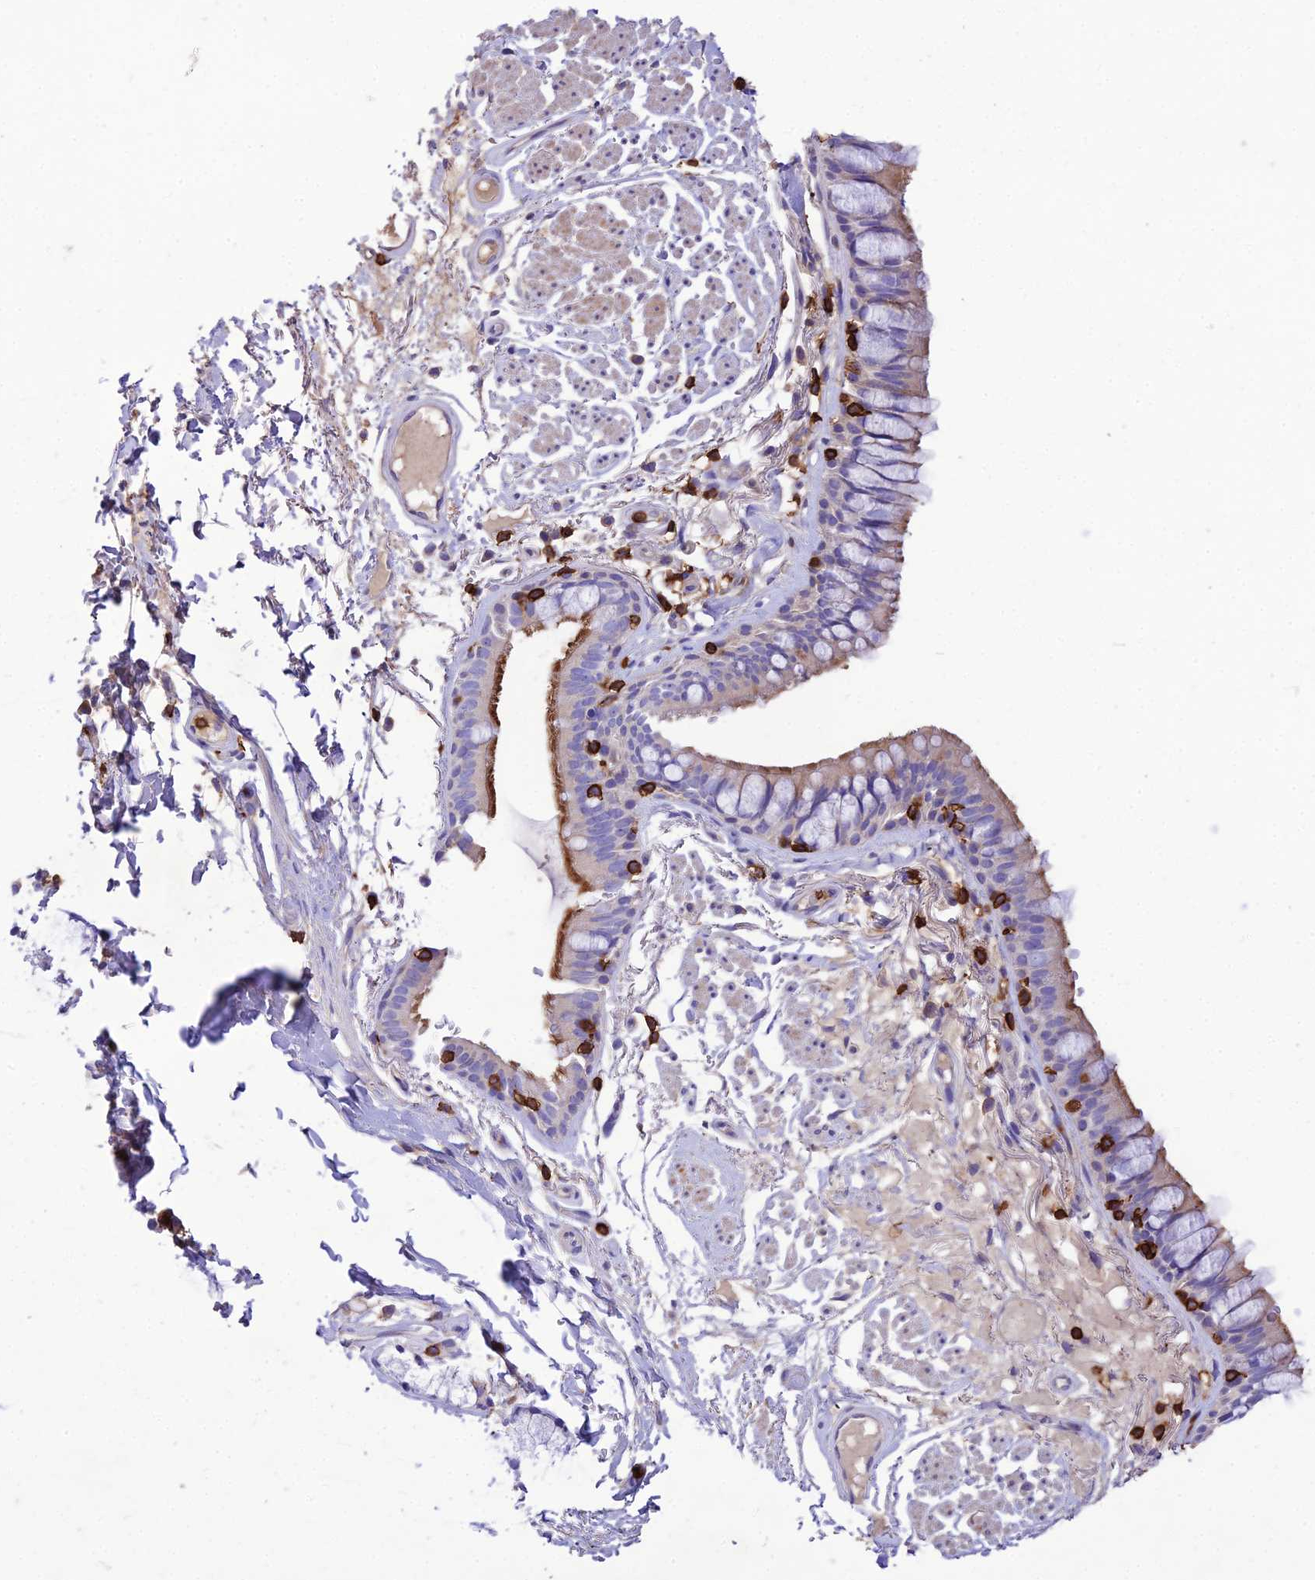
{"staining": {"intensity": "moderate", "quantity": "<25%", "location": "cytoplasmic/membranous"}, "tissue": "bronchus", "cell_type": "Respiratory epithelial cells", "image_type": "normal", "snomed": [{"axis": "morphology", "description": "Normal tissue, NOS"}, {"axis": "topography", "description": "Bronchus"}], "caption": "Respiratory epithelial cells reveal low levels of moderate cytoplasmic/membranous positivity in about <25% of cells in normal bronchus. (DAB (3,3'-diaminobenzidine) IHC with brightfield microscopy, high magnification).", "gene": "PTPRCAP", "patient": {"sex": "male", "age": 70}}